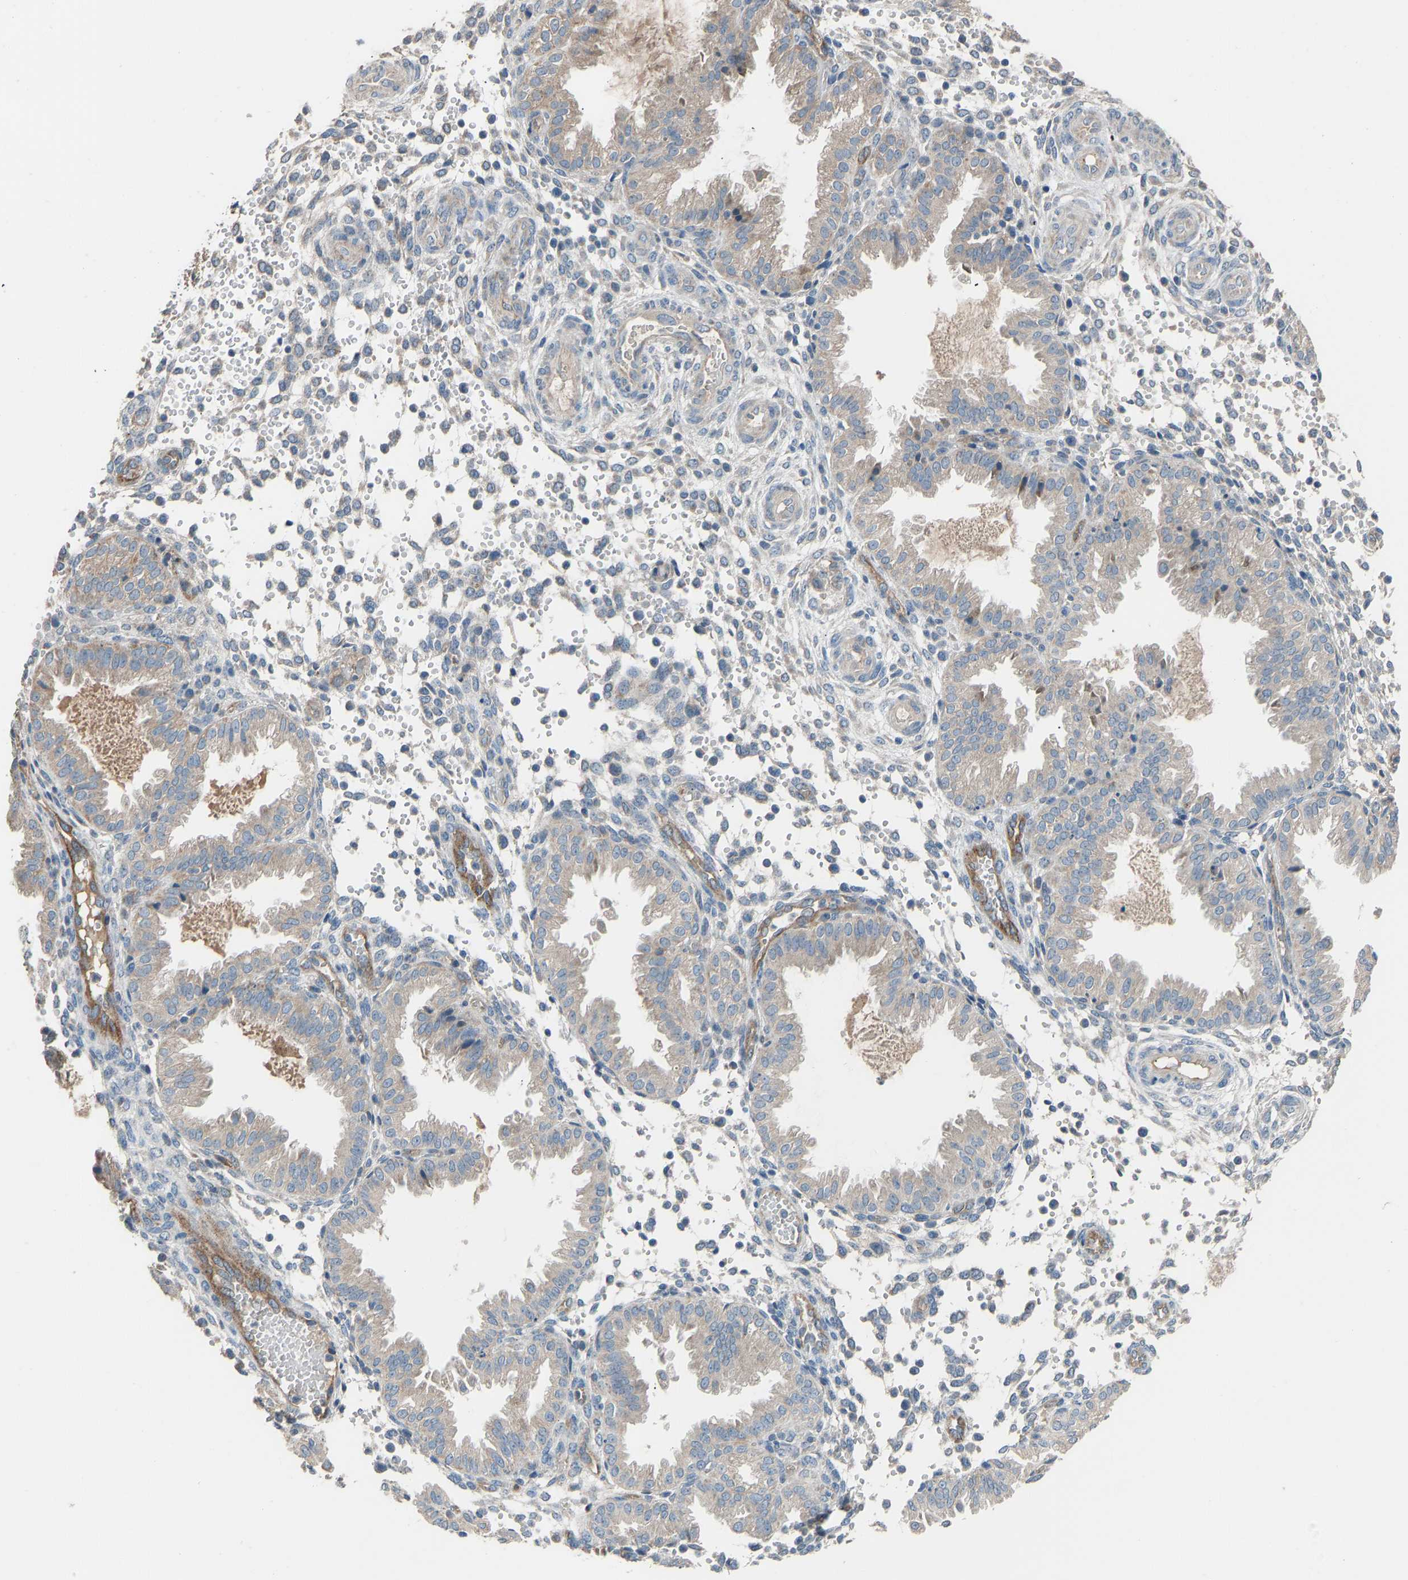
{"staining": {"intensity": "negative", "quantity": "none", "location": "none"}, "tissue": "endometrium", "cell_type": "Cells in endometrial stroma", "image_type": "normal", "snomed": [{"axis": "morphology", "description": "Normal tissue, NOS"}, {"axis": "topography", "description": "Endometrium"}], "caption": "Immunohistochemistry (IHC) micrograph of normal human endometrium stained for a protein (brown), which exhibits no staining in cells in endometrial stroma.", "gene": "TGFBR3", "patient": {"sex": "female", "age": 33}}